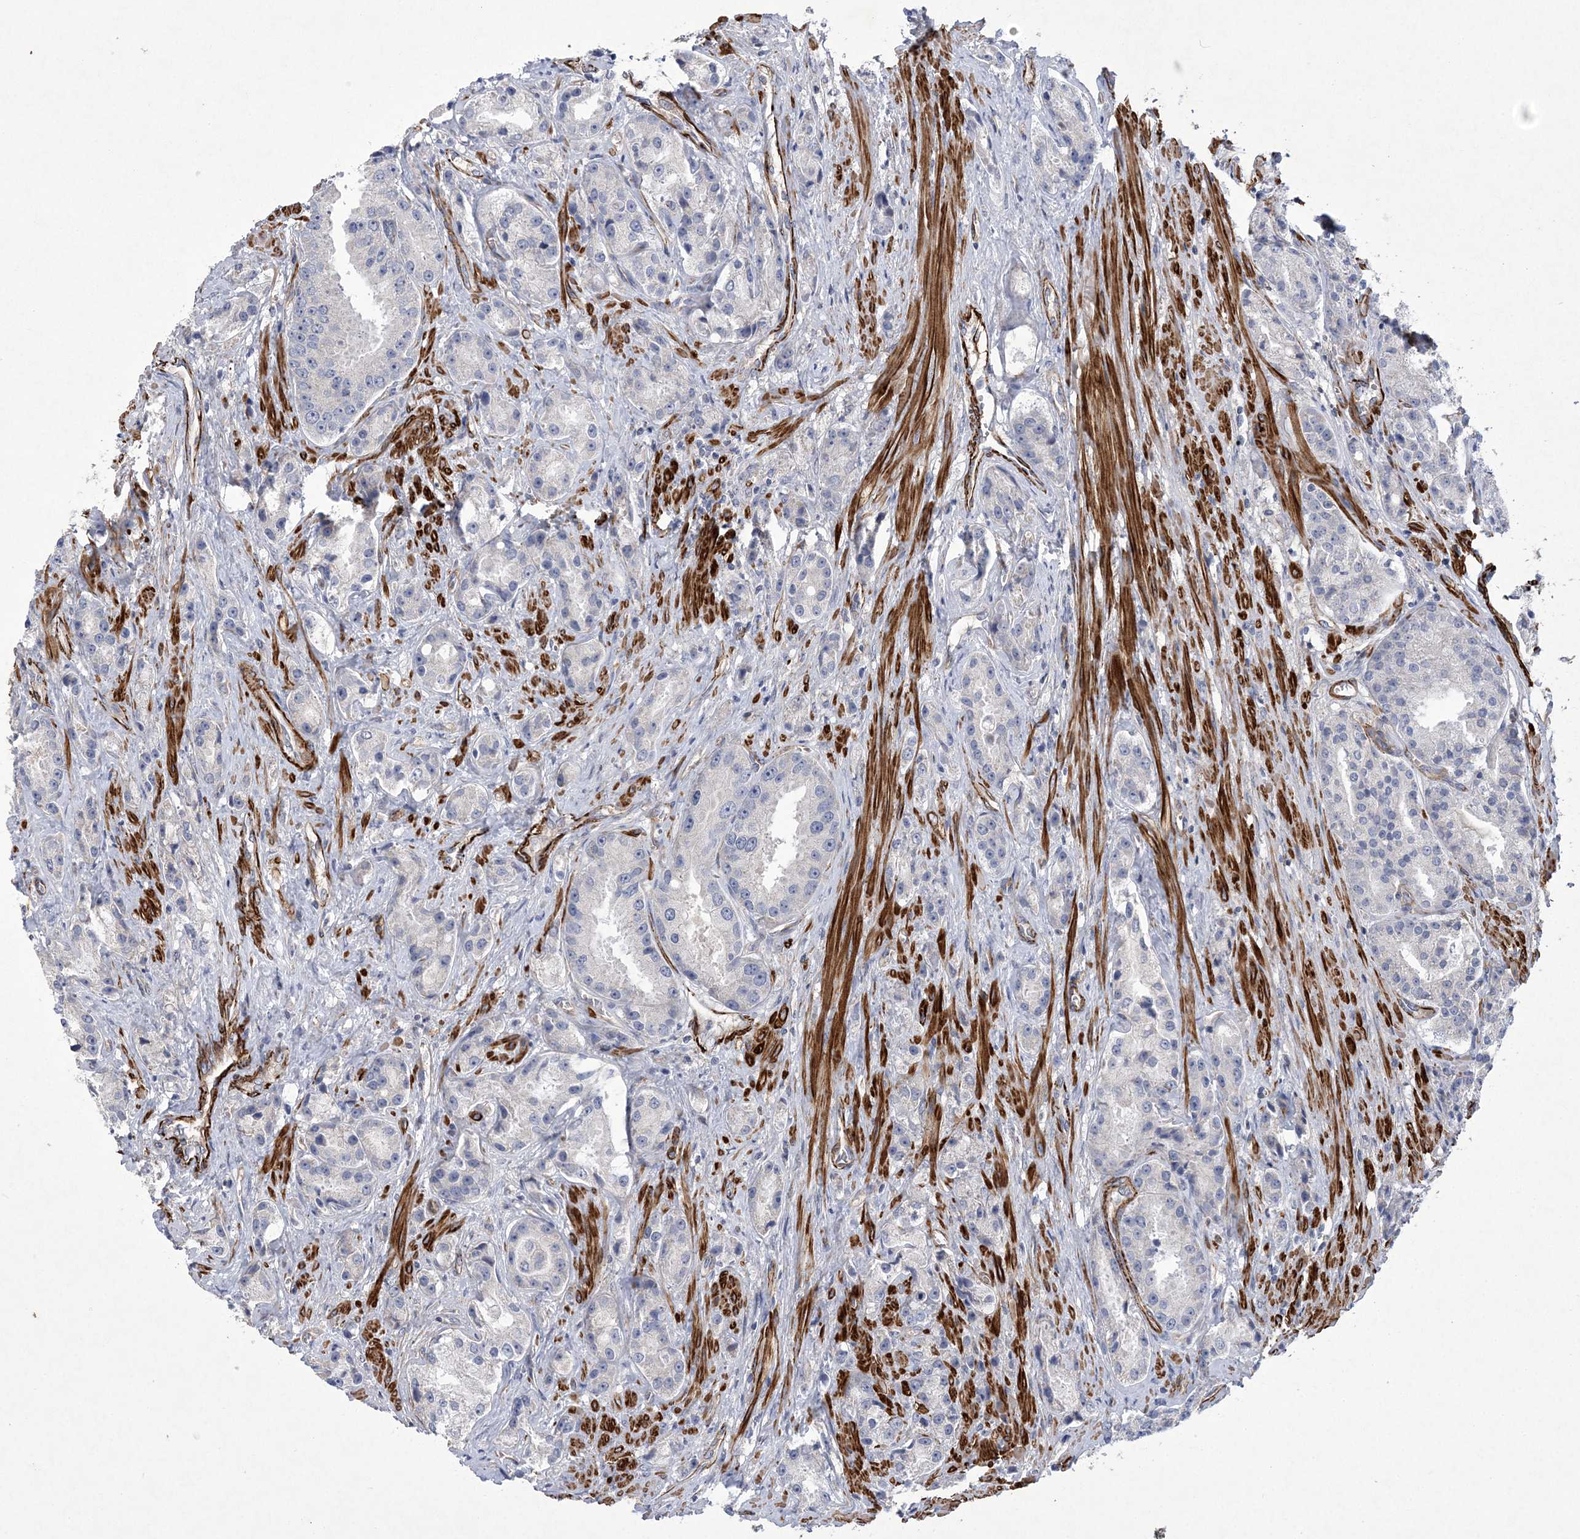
{"staining": {"intensity": "negative", "quantity": "none", "location": "none"}, "tissue": "prostate cancer", "cell_type": "Tumor cells", "image_type": "cancer", "snomed": [{"axis": "morphology", "description": "Adenocarcinoma, High grade"}, {"axis": "topography", "description": "Prostate"}], "caption": "Tumor cells show no significant positivity in prostate cancer (adenocarcinoma (high-grade)).", "gene": "ARSJ", "patient": {"sex": "male", "age": 60}}